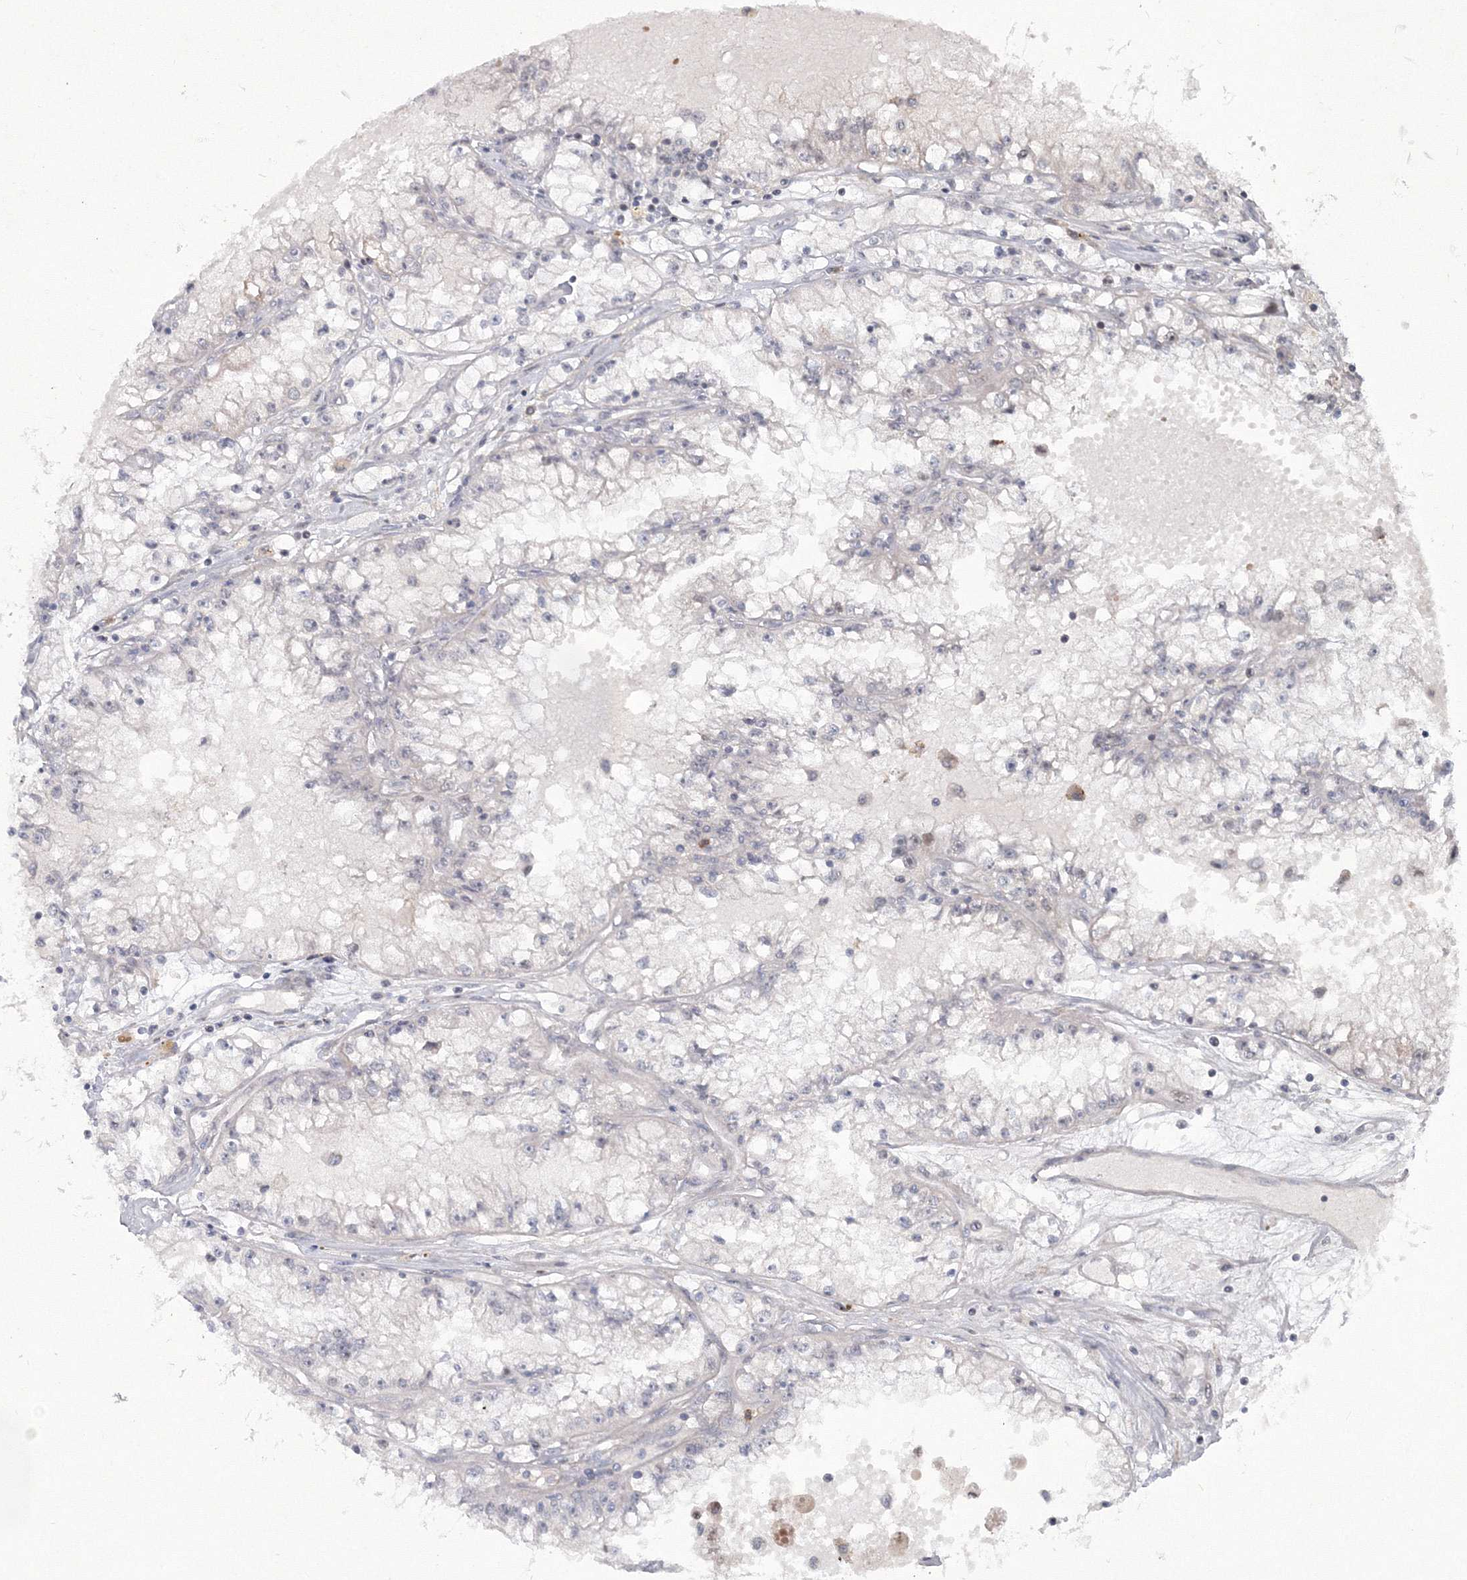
{"staining": {"intensity": "negative", "quantity": "none", "location": "none"}, "tissue": "renal cancer", "cell_type": "Tumor cells", "image_type": "cancer", "snomed": [{"axis": "morphology", "description": "Adenocarcinoma, NOS"}, {"axis": "topography", "description": "Kidney"}], "caption": "Renal adenocarcinoma was stained to show a protein in brown. There is no significant expression in tumor cells.", "gene": "C3orf33", "patient": {"sex": "male", "age": 56}}